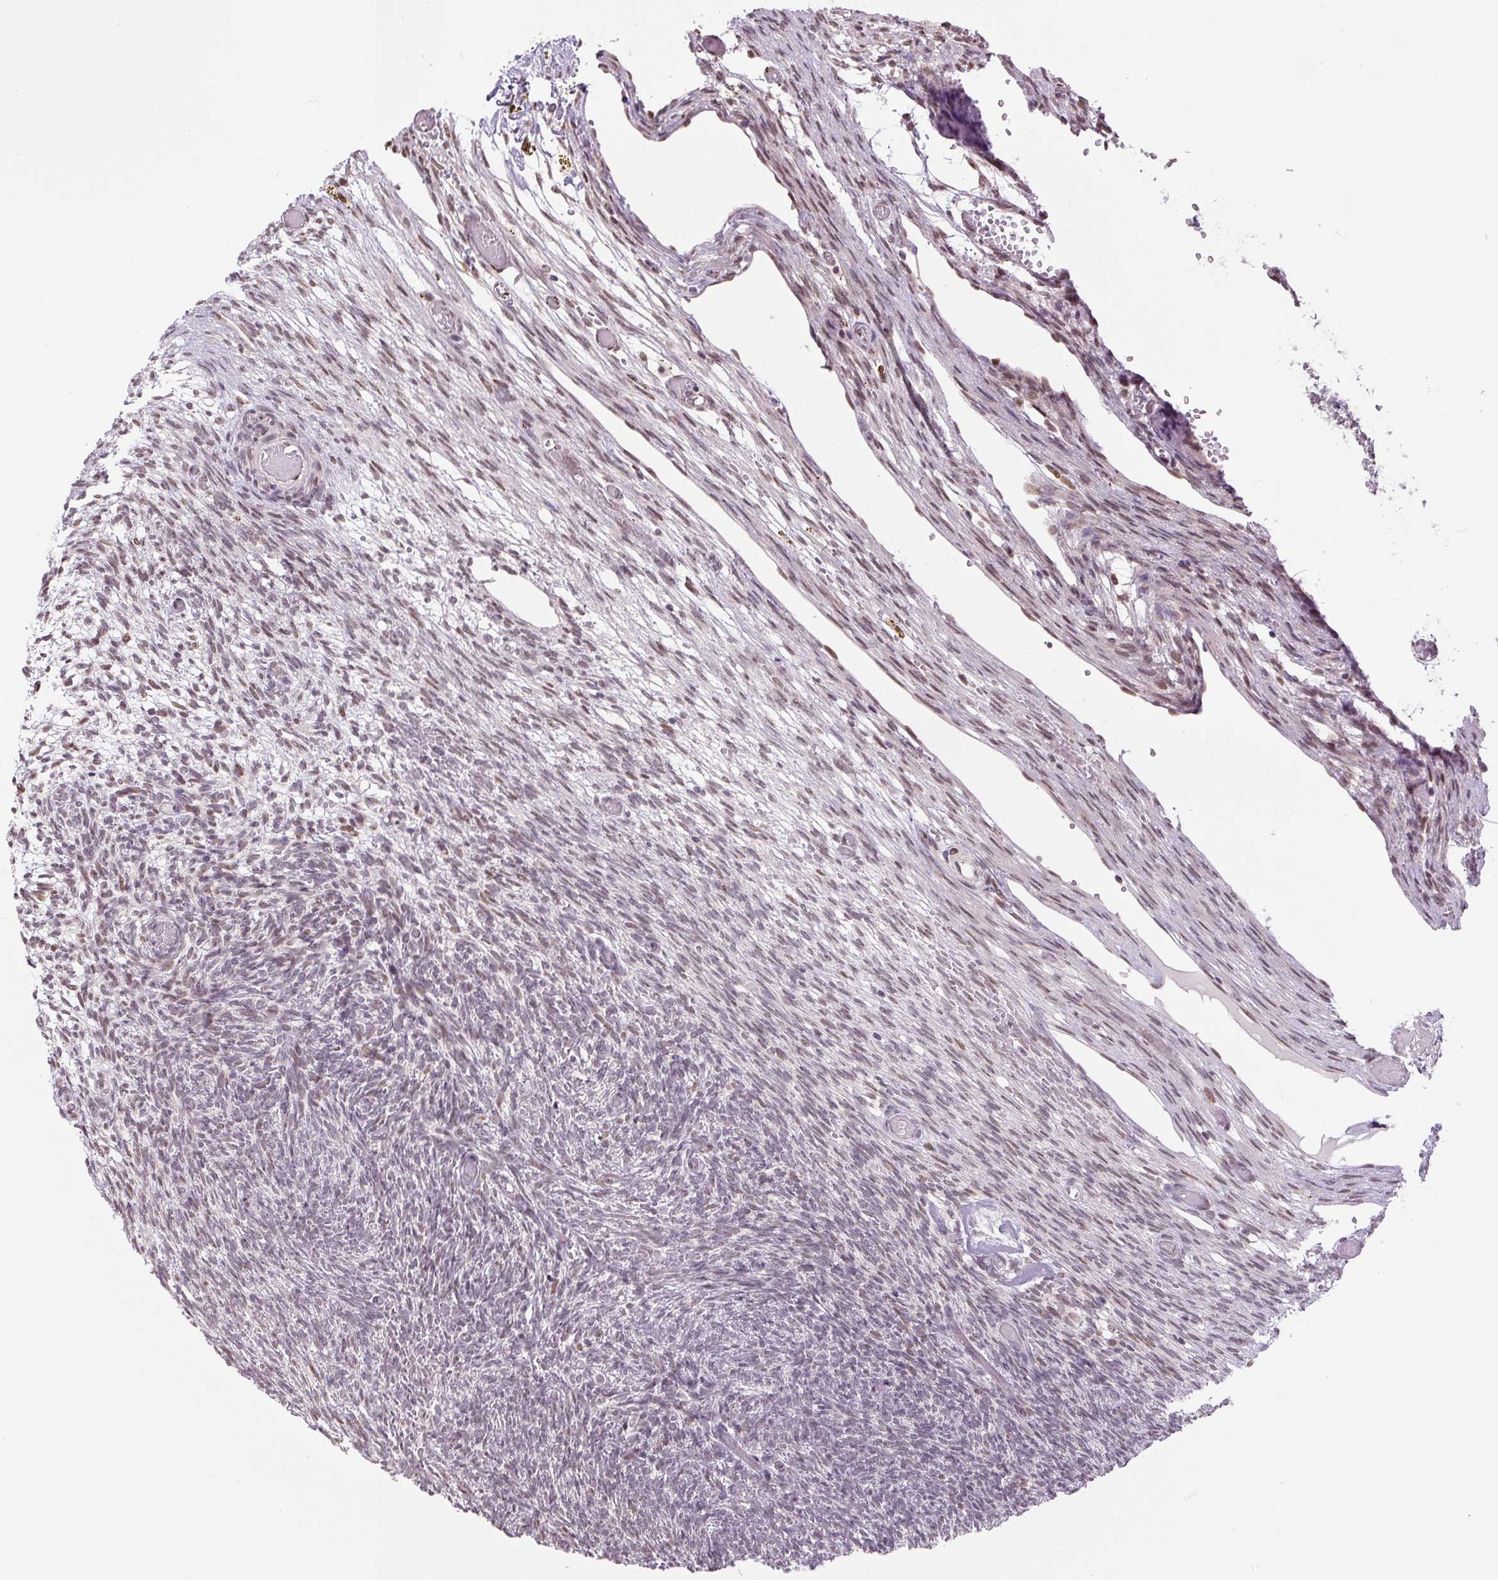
{"staining": {"intensity": "moderate", "quantity": ">75%", "location": "nuclear"}, "tissue": "ovary", "cell_type": "Follicle cells", "image_type": "normal", "snomed": [{"axis": "morphology", "description": "Normal tissue, NOS"}, {"axis": "topography", "description": "Ovary"}], "caption": "Immunohistochemistry image of unremarkable ovary: ovary stained using immunohistochemistry exhibits medium levels of moderate protein expression localized specifically in the nuclear of follicle cells, appearing as a nuclear brown color.", "gene": "TCFL5", "patient": {"sex": "female", "age": 67}}